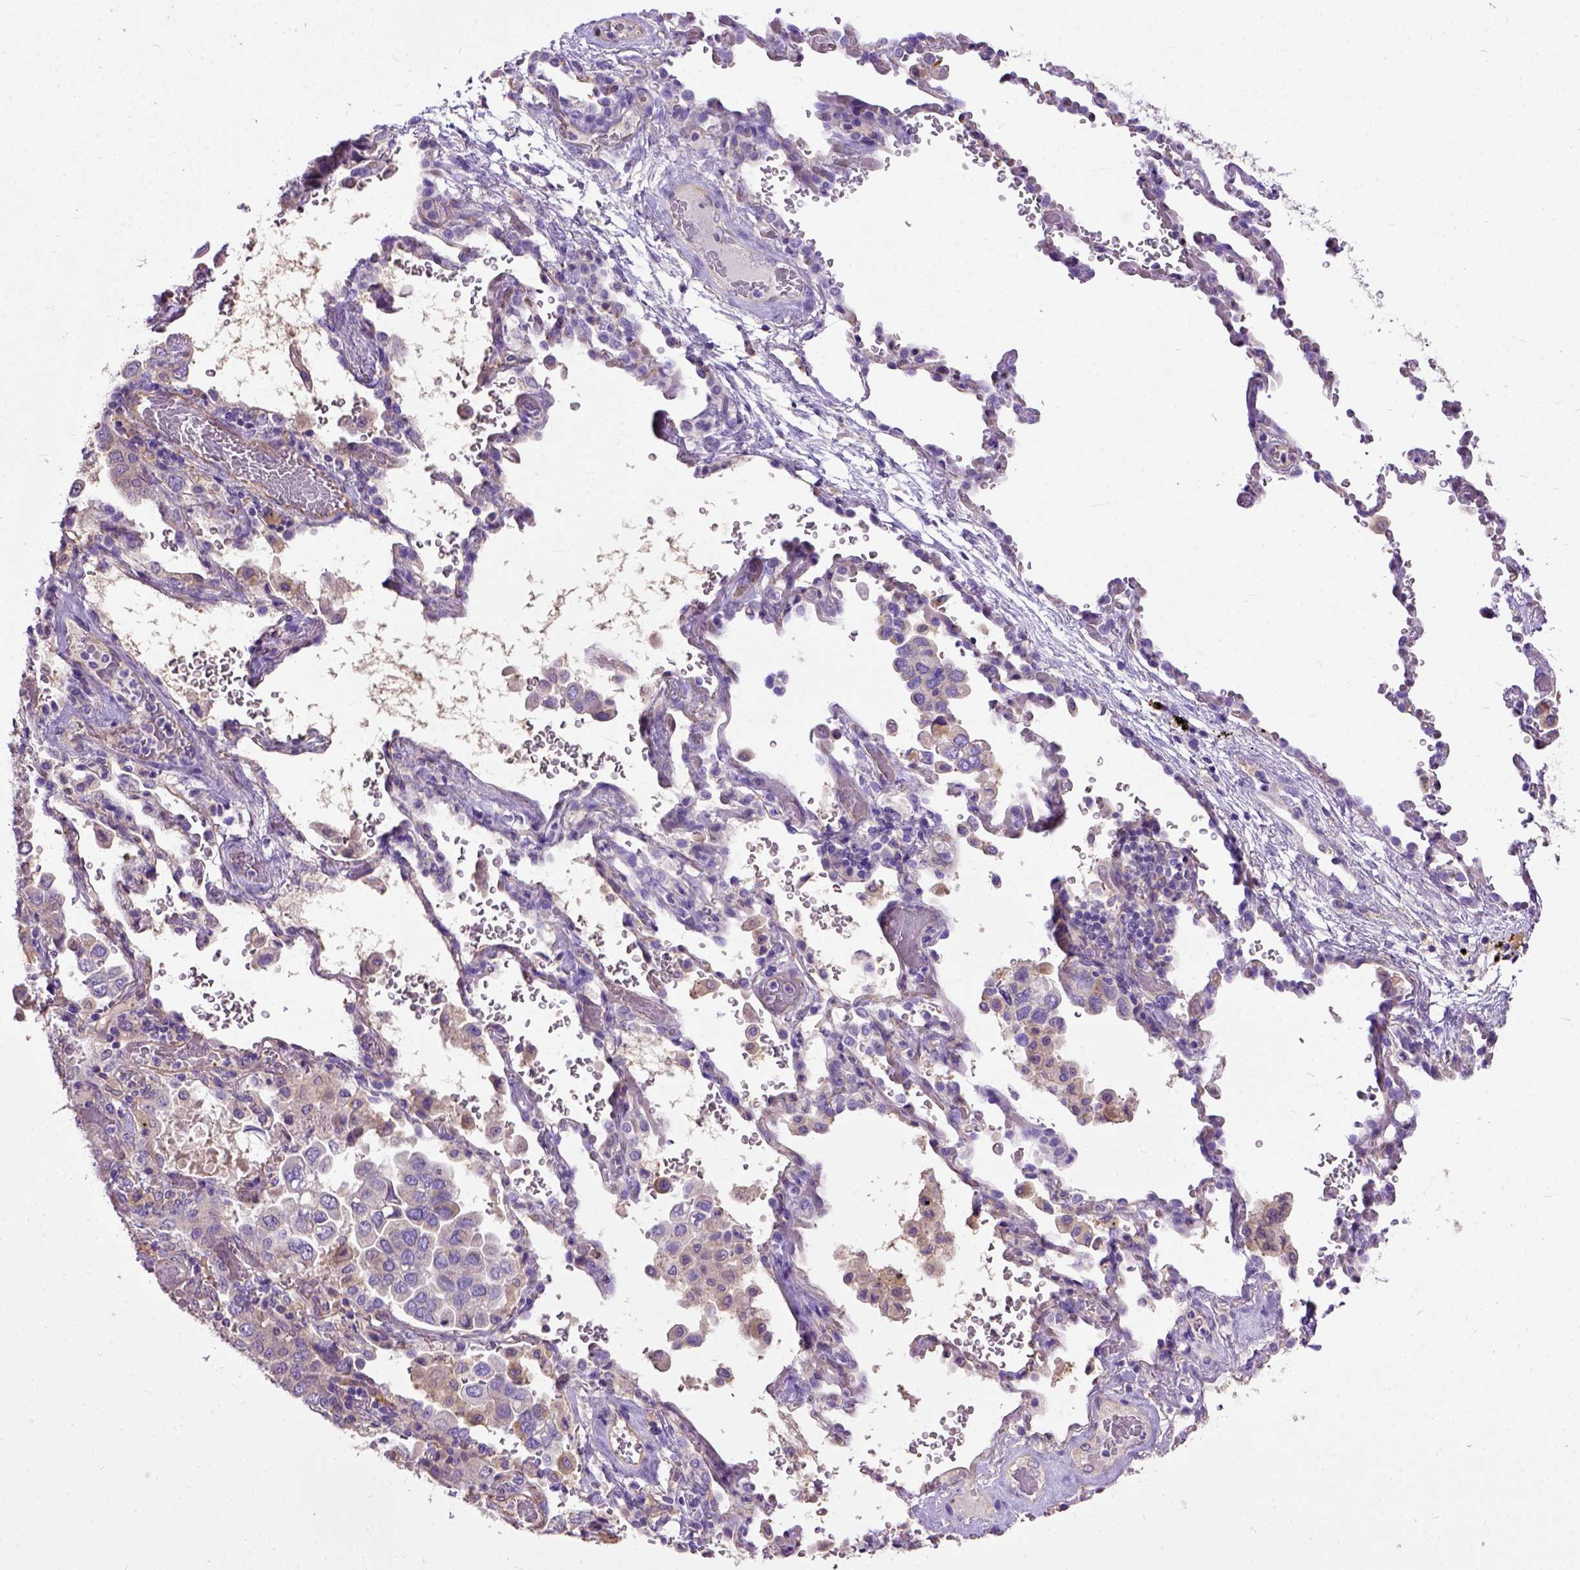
{"staining": {"intensity": "negative", "quantity": "none", "location": "none"}, "tissue": "lung cancer", "cell_type": "Tumor cells", "image_type": "cancer", "snomed": [{"axis": "morphology", "description": "Aneuploidy"}, {"axis": "morphology", "description": "Adenocarcinoma, NOS"}, {"axis": "morphology", "description": "Adenocarcinoma, metastatic, NOS"}, {"axis": "topography", "description": "Lymph node"}, {"axis": "topography", "description": "Lung"}], "caption": "IHC histopathology image of adenocarcinoma (lung) stained for a protein (brown), which demonstrates no expression in tumor cells.", "gene": "SEMA4F", "patient": {"sex": "female", "age": 48}}